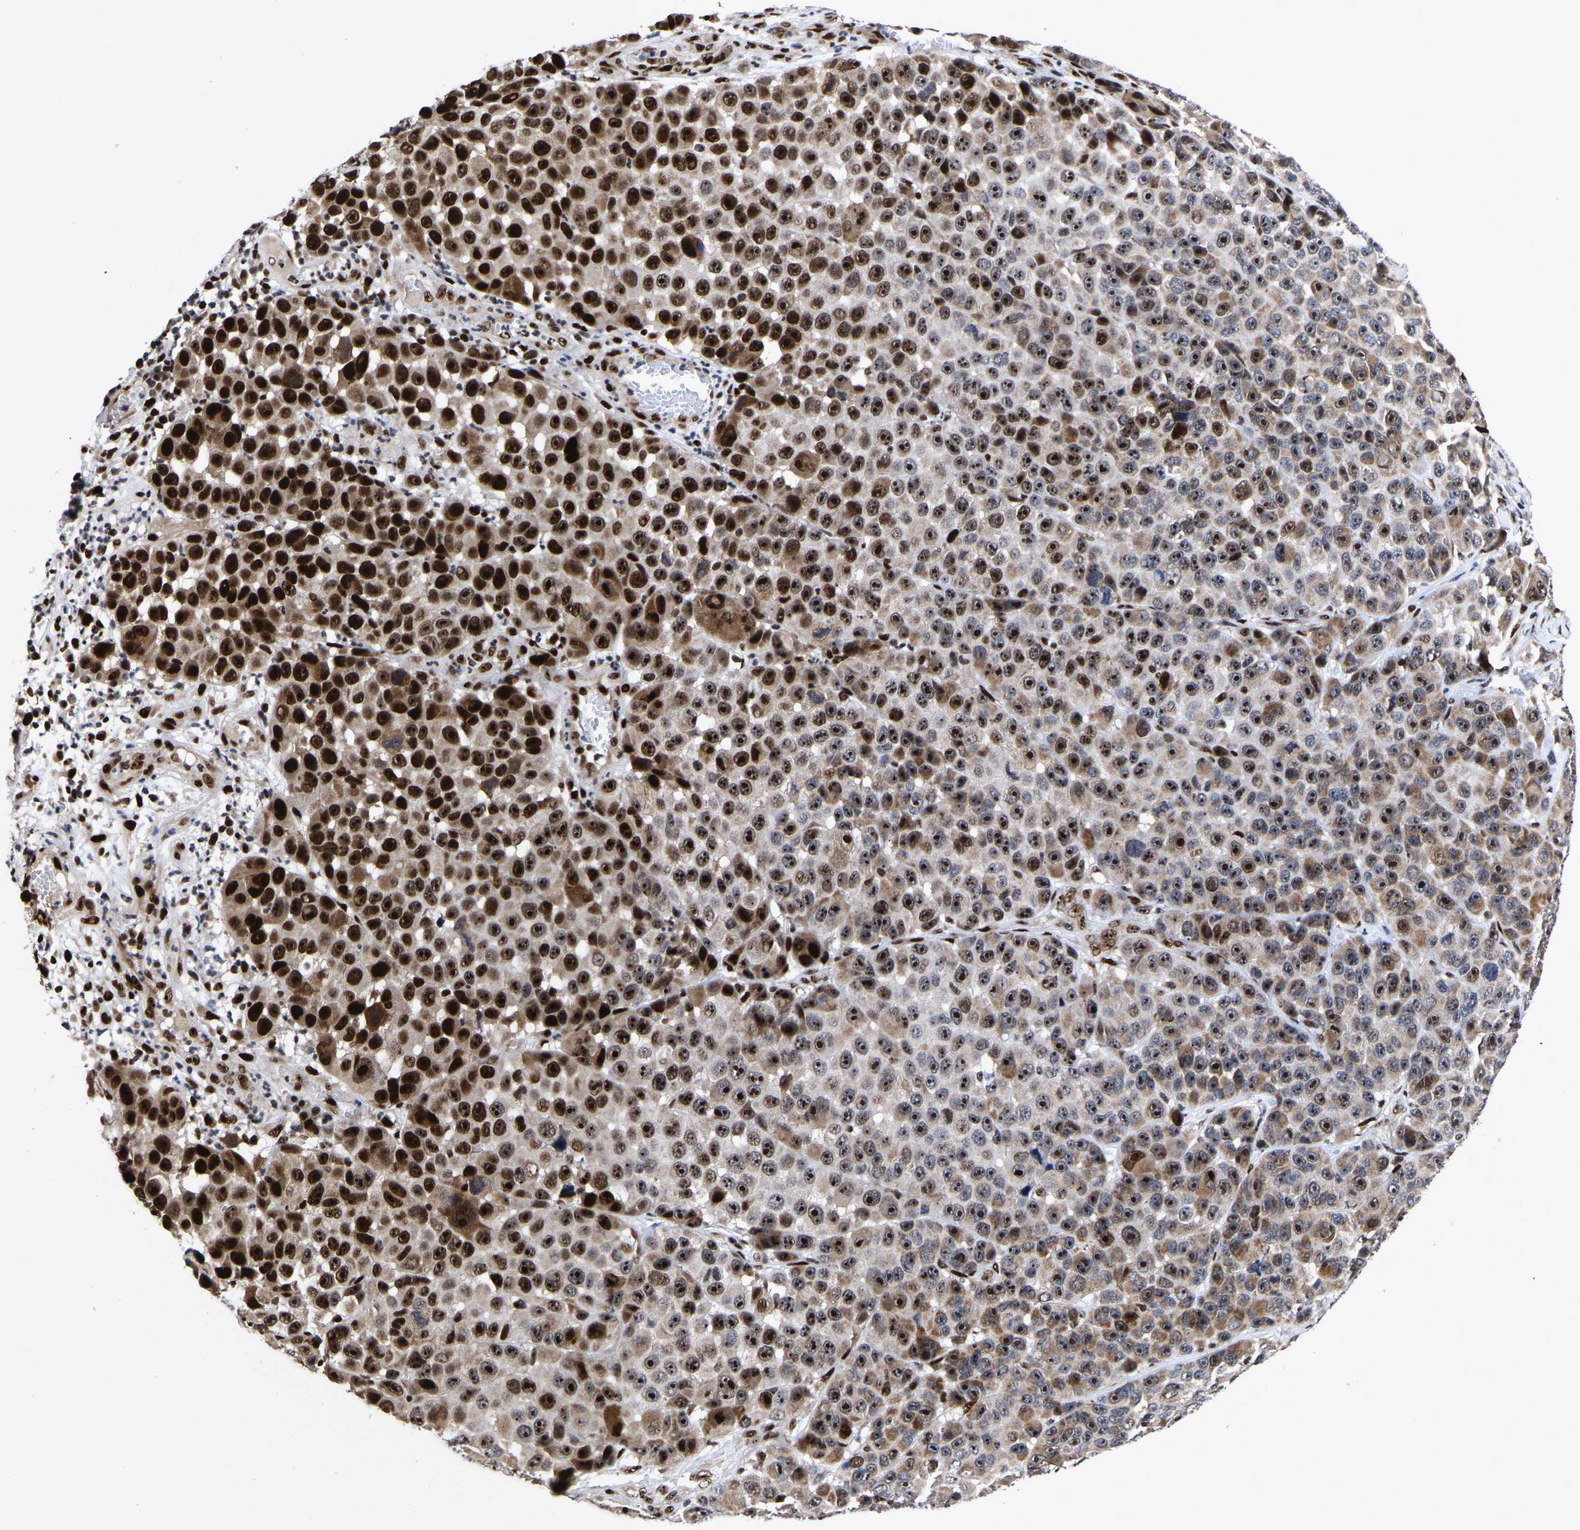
{"staining": {"intensity": "strong", "quantity": ">75%", "location": "cytoplasmic/membranous,nuclear"}, "tissue": "melanoma", "cell_type": "Tumor cells", "image_type": "cancer", "snomed": [{"axis": "morphology", "description": "Malignant melanoma, NOS"}, {"axis": "topography", "description": "Skin"}], "caption": "Immunohistochemical staining of human melanoma shows high levels of strong cytoplasmic/membranous and nuclear protein staining in approximately >75% of tumor cells.", "gene": "JUNB", "patient": {"sex": "male", "age": 53}}